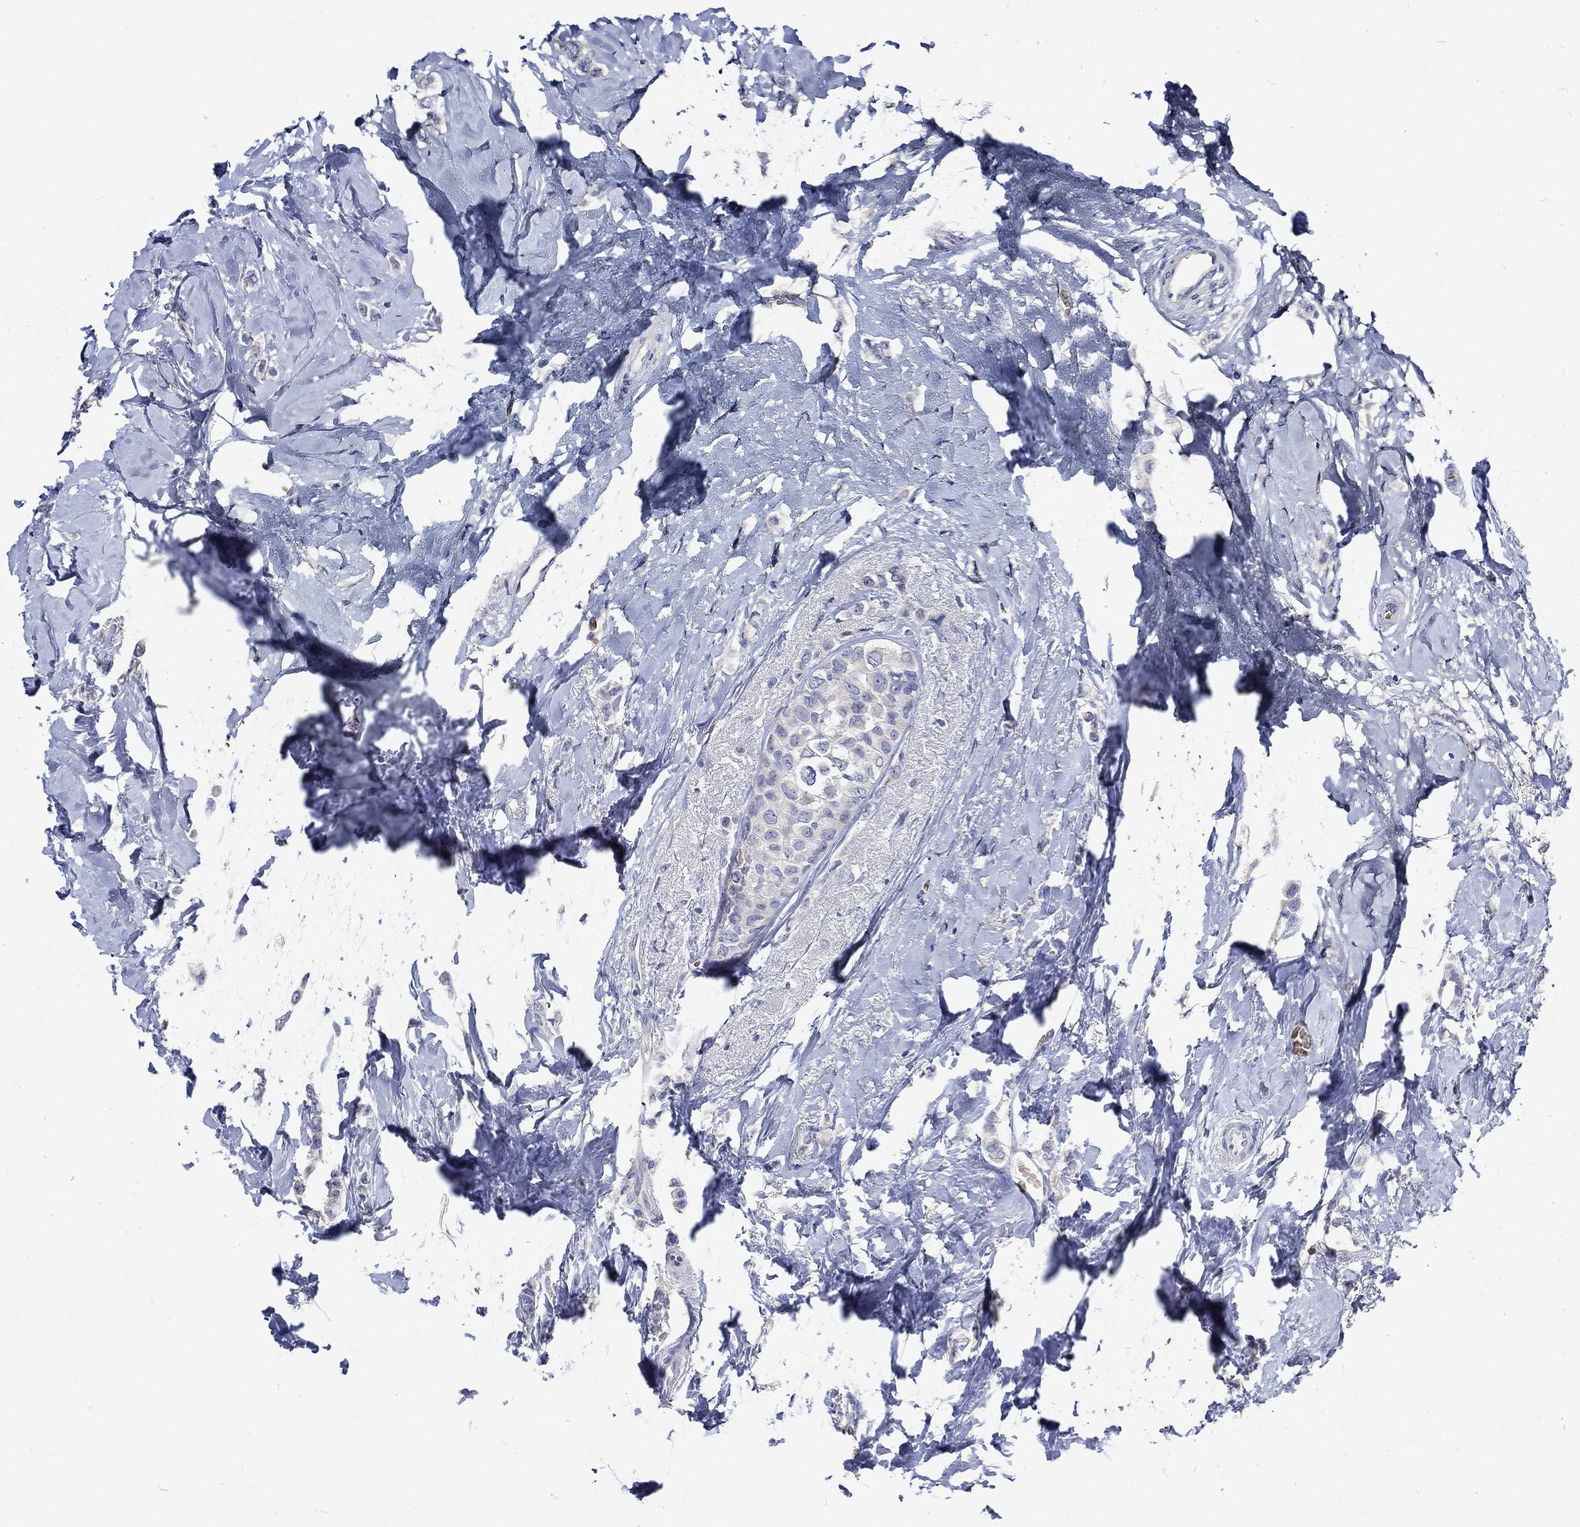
{"staining": {"intensity": "negative", "quantity": "none", "location": "none"}, "tissue": "breast cancer", "cell_type": "Tumor cells", "image_type": "cancer", "snomed": [{"axis": "morphology", "description": "Lobular carcinoma"}, {"axis": "topography", "description": "Breast"}], "caption": "This is a histopathology image of immunohistochemistry (IHC) staining of breast cancer, which shows no positivity in tumor cells. The staining was performed using DAB to visualize the protein expression in brown, while the nuclei were stained in blue with hematoxylin (Magnification: 20x).", "gene": "KCNA1", "patient": {"sex": "female", "age": 66}}